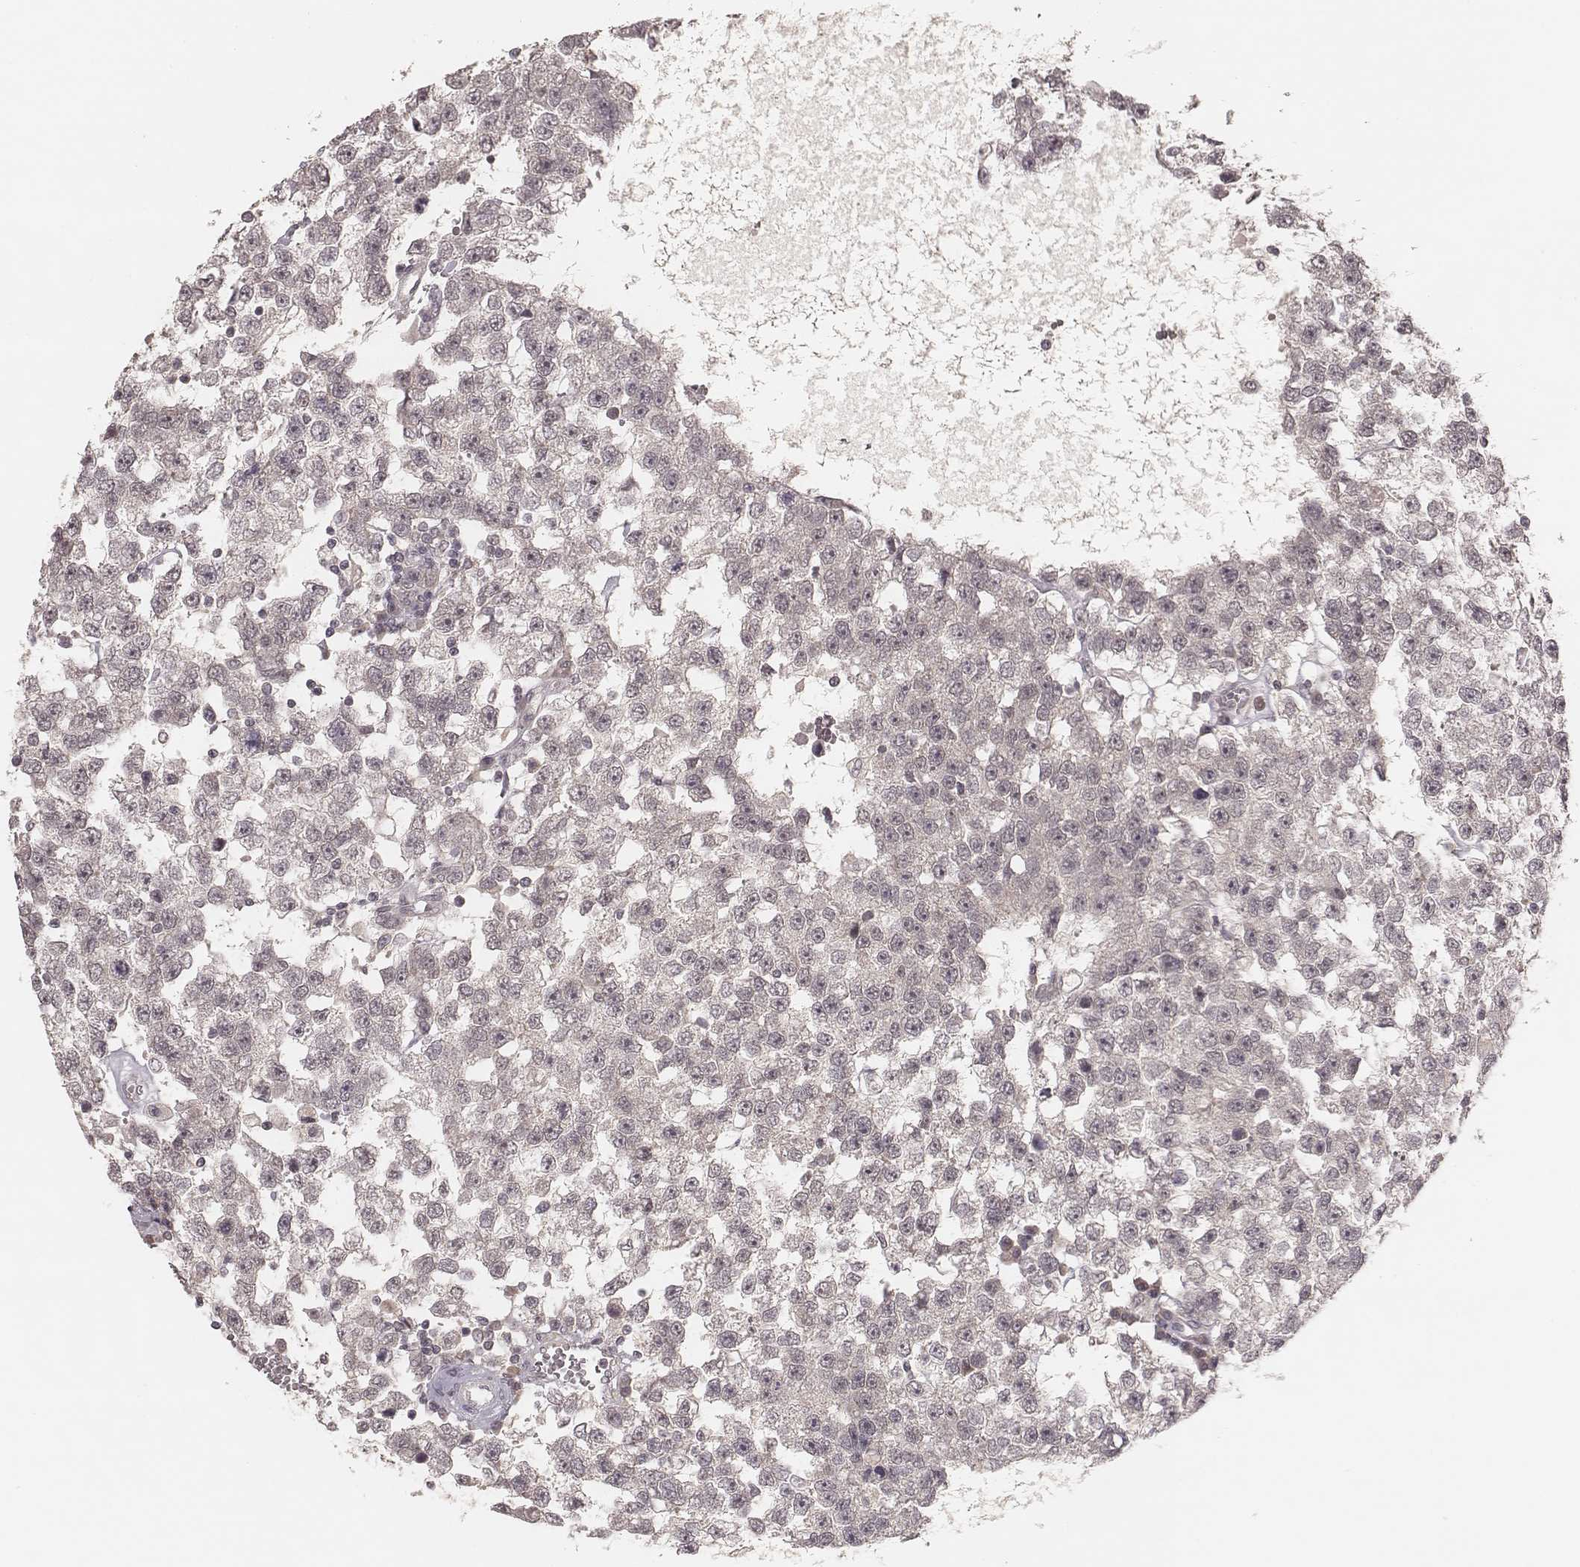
{"staining": {"intensity": "negative", "quantity": "none", "location": "none"}, "tissue": "testis cancer", "cell_type": "Tumor cells", "image_type": "cancer", "snomed": [{"axis": "morphology", "description": "Seminoma, NOS"}, {"axis": "topography", "description": "Testis"}], "caption": "IHC image of human seminoma (testis) stained for a protein (brown), which demonstrates no staining in tumor cells. The staining is performed using DAB (3,3'-diaminobenzidine) brown chromogen with nuclei counter-stained in using hematoxylin.", "gene": "LY6K", "patient": {"sex": "male", "age": 34}}